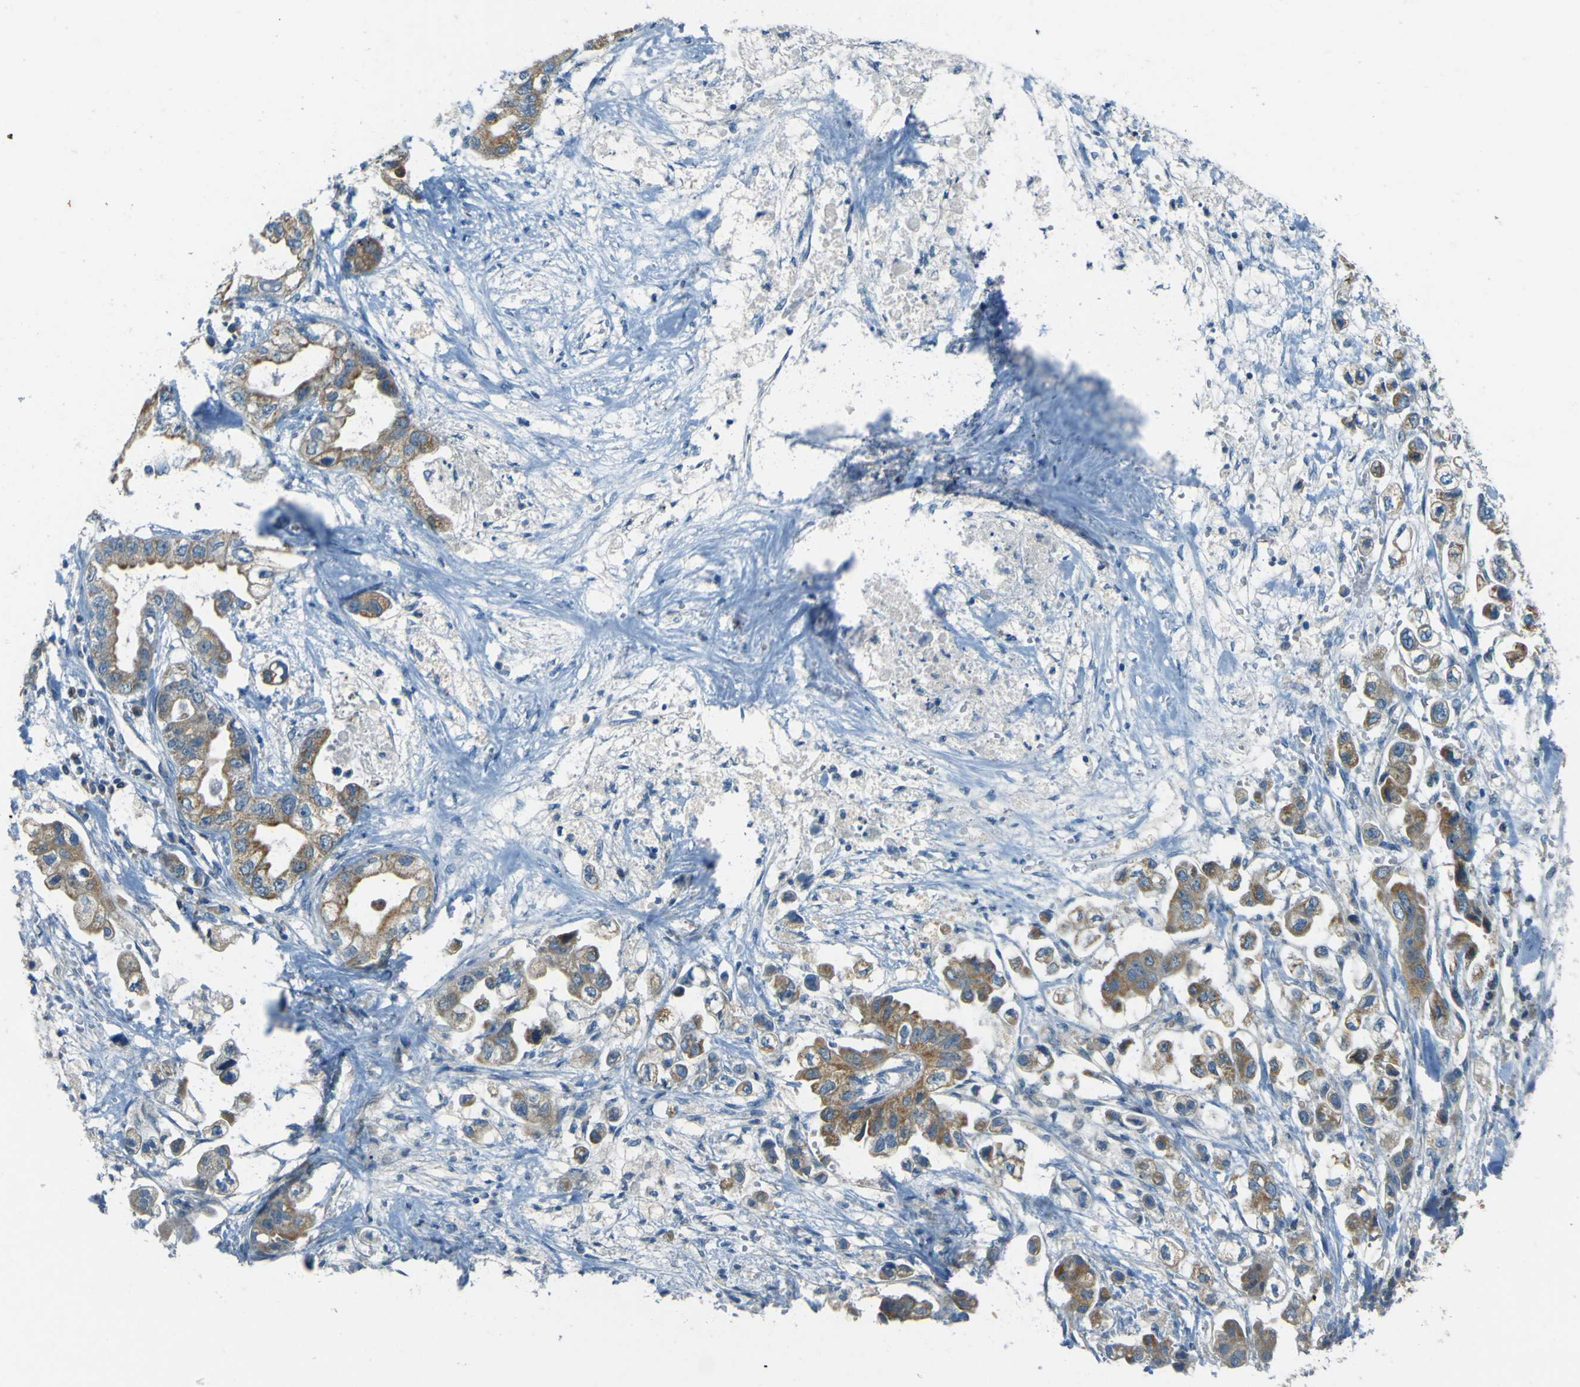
{"staining": {"intensity": "moderate", "quantity": ">75%", "location": "cytoplasmic/membranous"}, "tissue": "stomach cancer", "cell_type": "Tumor cells", "image_type": "cancer", "snomed": [{"axis": "morphology", "description": "Adenocarcinoma, NOS"}, {"axis": "topography", "description": "Stomach"}], "caption": "This image exhibits immunohistochemistry staining of human stomach adenocarcinoma, with medium moderate cytoplasmic/membranous staining in about >75% of tumor cells.", "gene": "FKTN", "patient": {"sex": "male", "age": 62}}